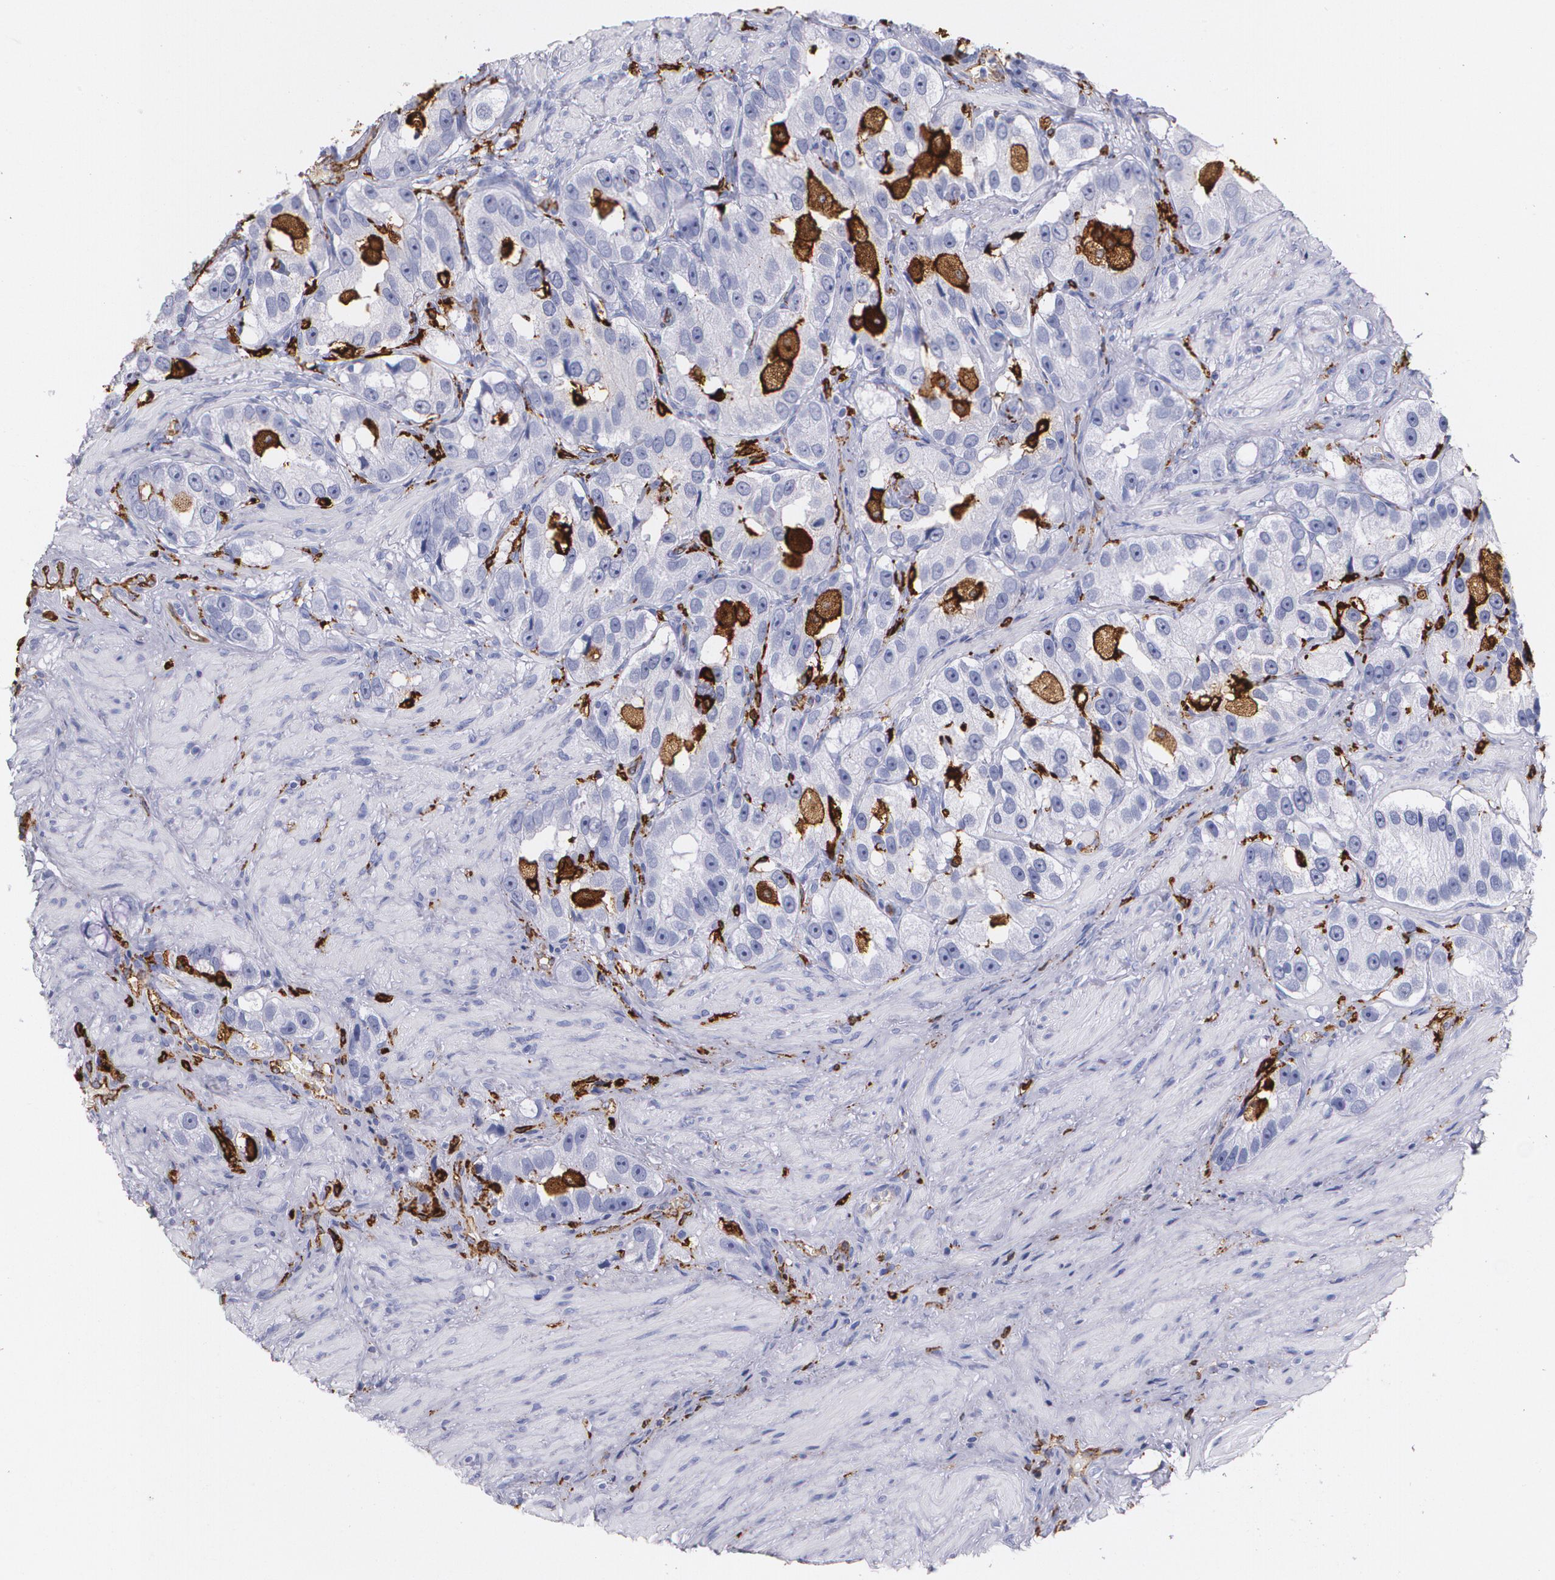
{"staining": {"intensity": "weak", "quantity": "<25%", "location": "cytoplasmic/membranous"}, "tissue": "prostate cancer", "cell_type": "Tumor cells", "image_type": "cancer", "snomed": [{"axis": "morphology", "description": "Adenocarcinoma, High grade"}, {"axis": "topography", "description": "Prostate"}], "caption": "High-grade adenocarcinoma (prostate) was stained to show a protein in brown. There is no significant expression in tumor cells.", "gene": "HLA-DRA", "patient": {"sex": "male", "age": 63}}